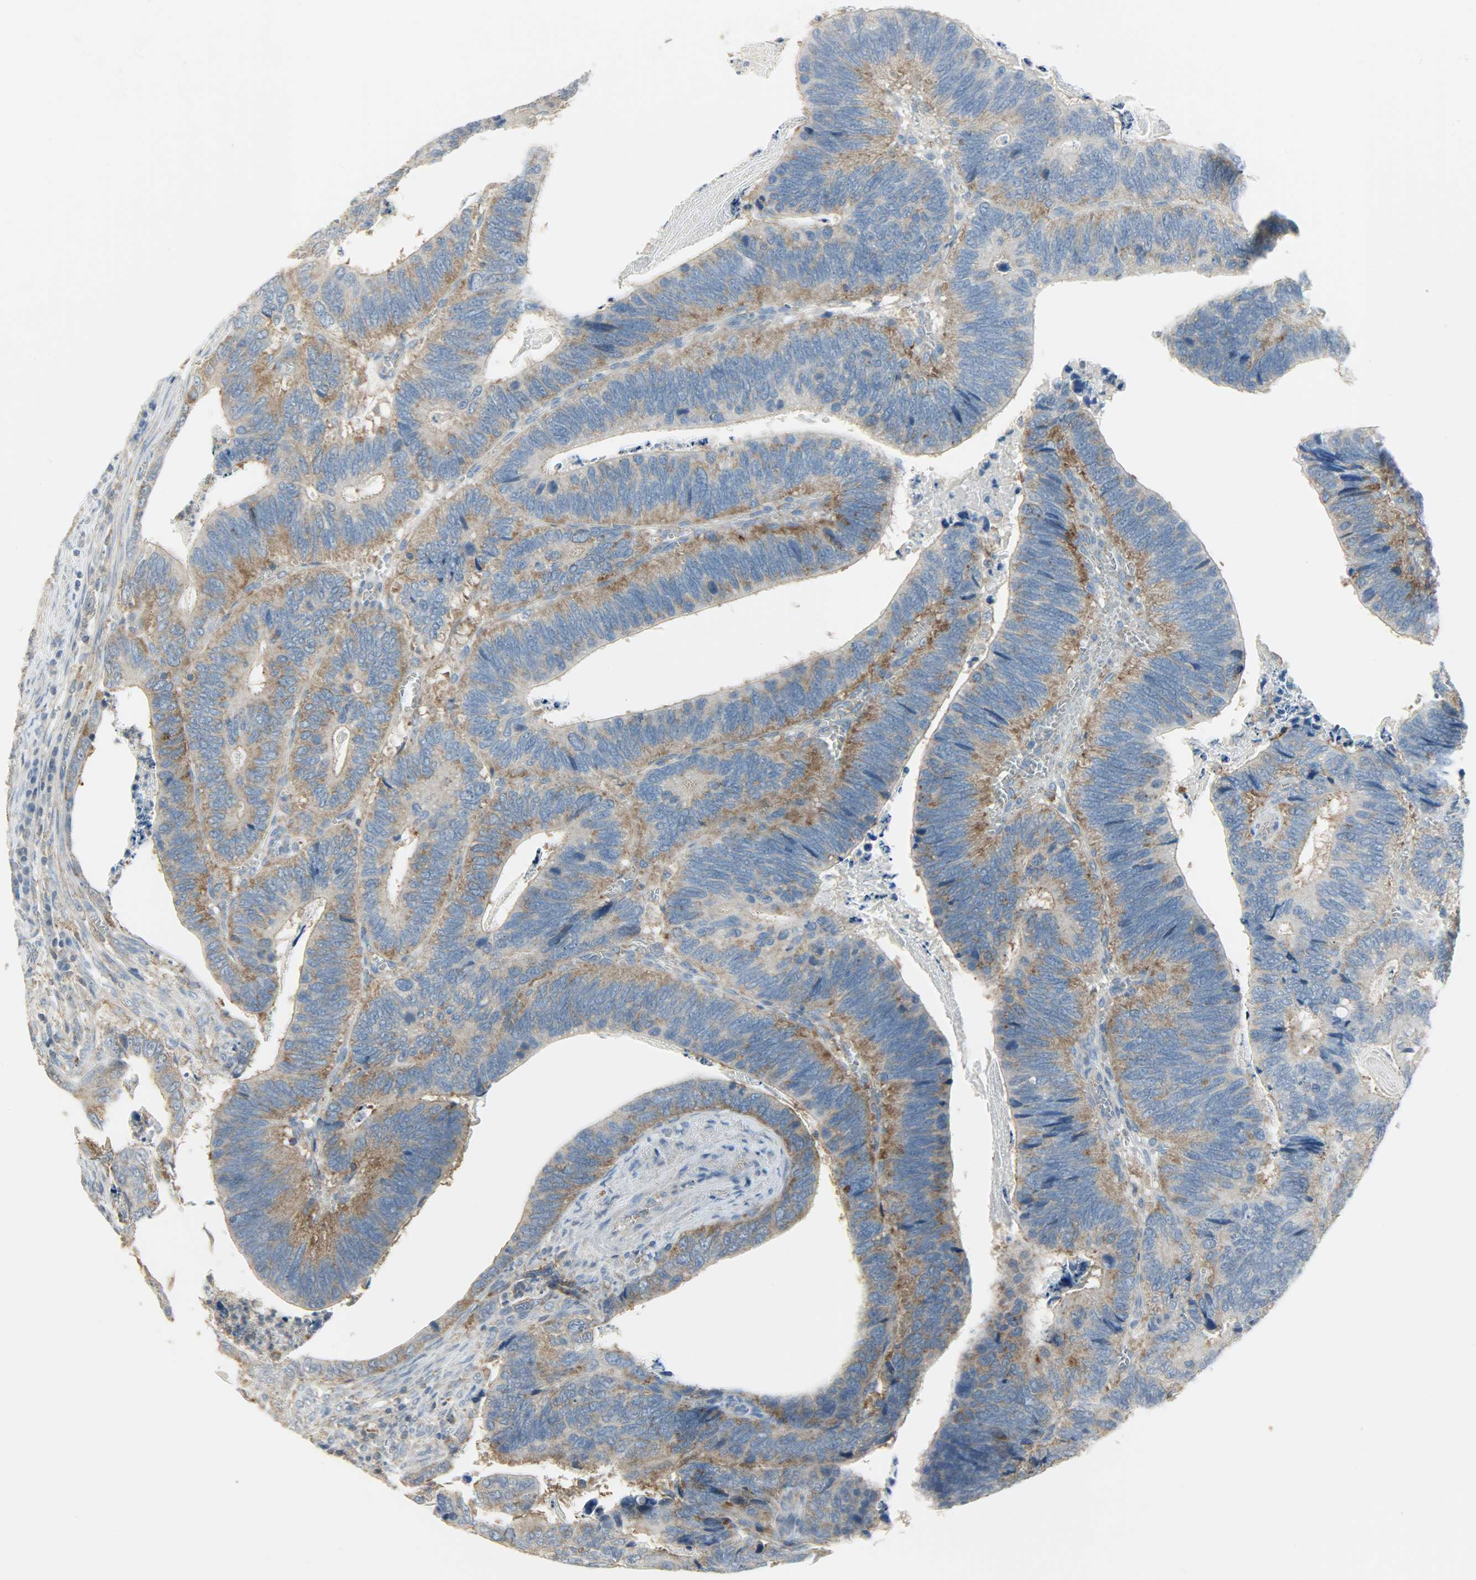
{"staining": {"intensity": "moderate", "quantity": ">75%", "location": "cytoplasmic/membranous"}, "tissue": "colorectal cancer", "cell_type": "Tumor cells", "image_type": "cancer", "snomed": [{"axis": "morphology", "description": "Adenocarcinoma, NOS"}, {"axis": "topography", "description": "Colon"}], "caption": "Approximately >75% of tumor cells in colorectal adenocarcinoma reveal moderate cytoplasmic/membranous protein staining as visualized by brown immunohistochemical staining.", "gene": "DNAJA4", "patient": {"sex": "male", "age": 72}}